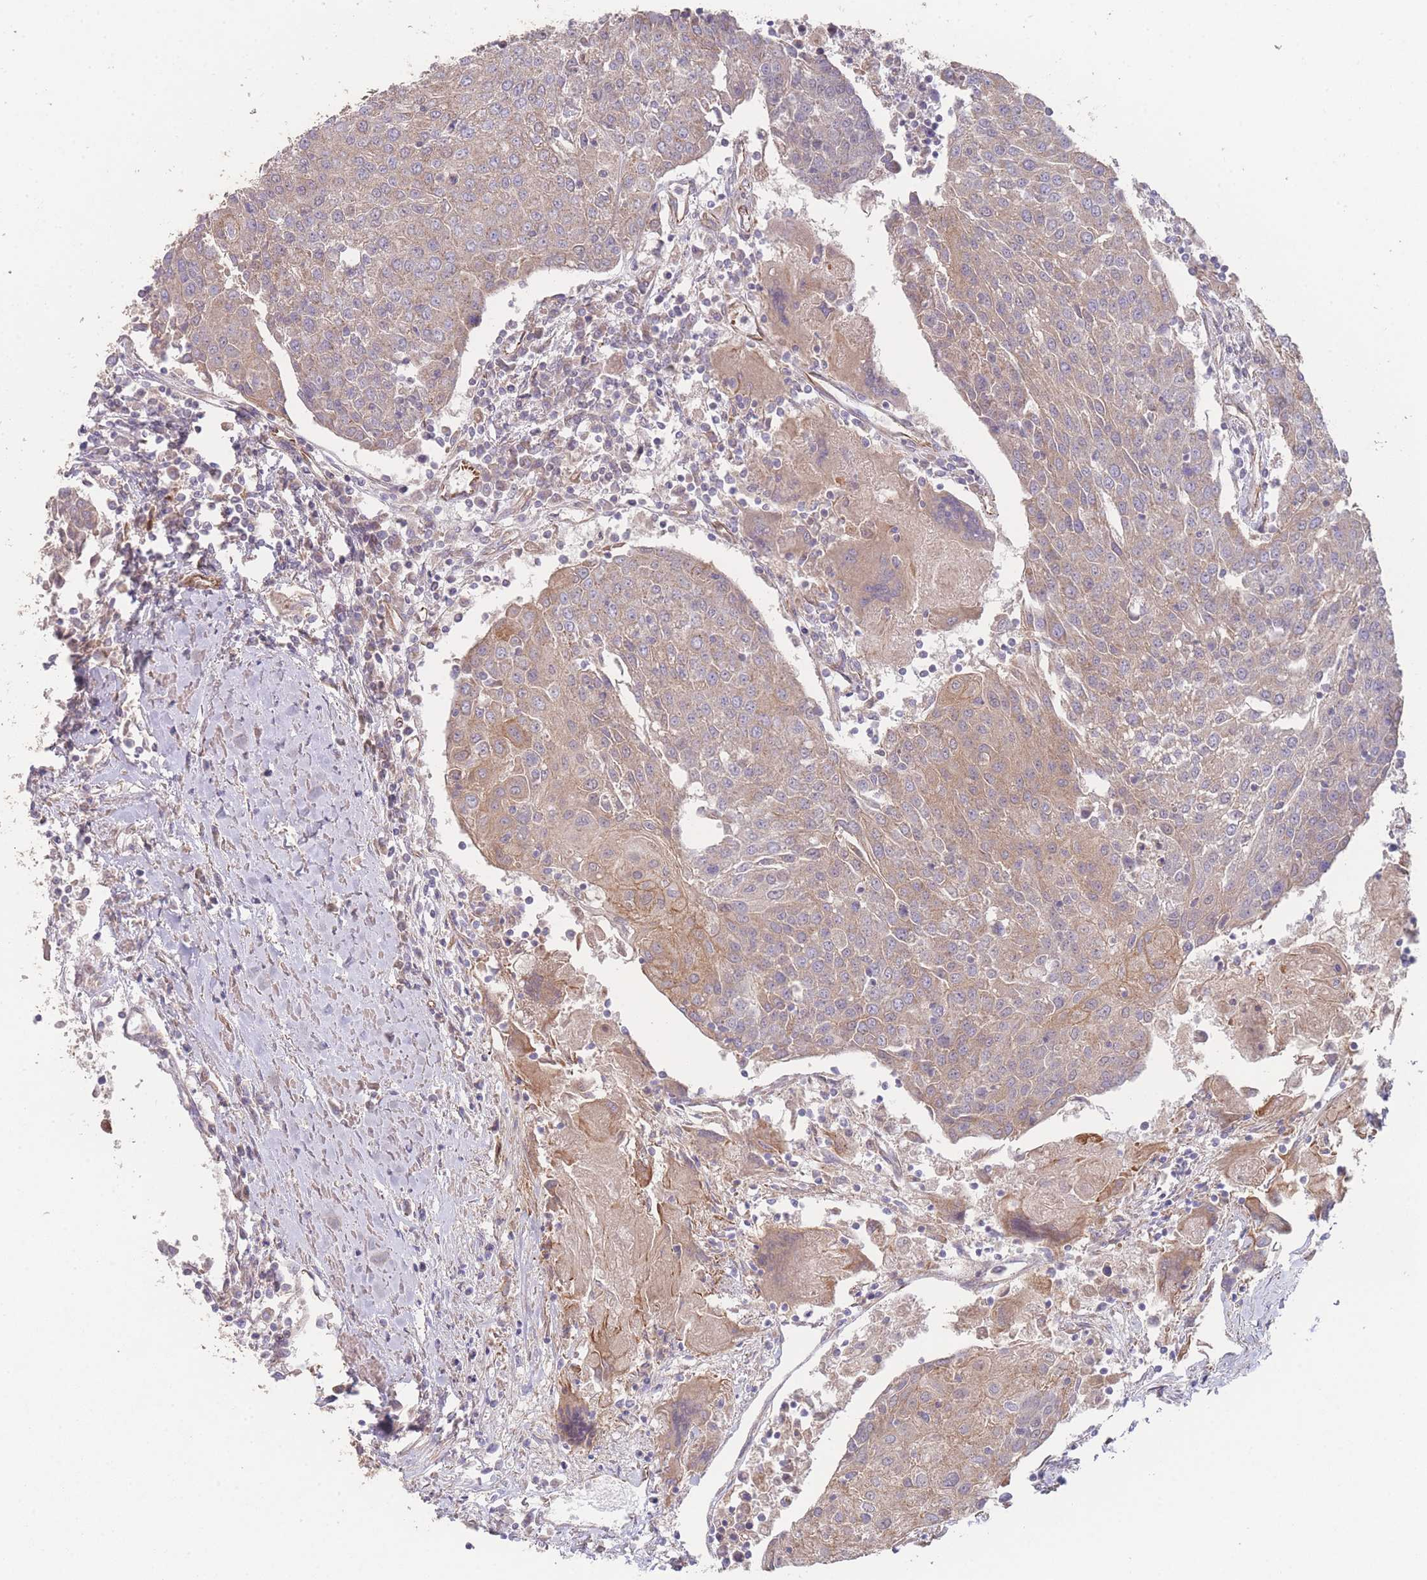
{"staining": {"intensity": "weak", "quantity": "25%-75%", "location": "cytoplasmic/membranous"}, "tissue": "urothelial cancer", "cell_type": "Tumor cells", "image_type": "cancer", "snomed": [{"axis": "morphology", "description": "Urothelial carcinoma, High grade"}, {"axis": "topography", "description": "Urinary bladder"}], "caption": "Protein positivity by immunohistochemistry exhibits weak cytoplasmic/membranous staining in about 25%-75% of tumor cells in urothelial cancer.", "gene": "PXMP4", "patient": {"sex": "female", "age": 85}}